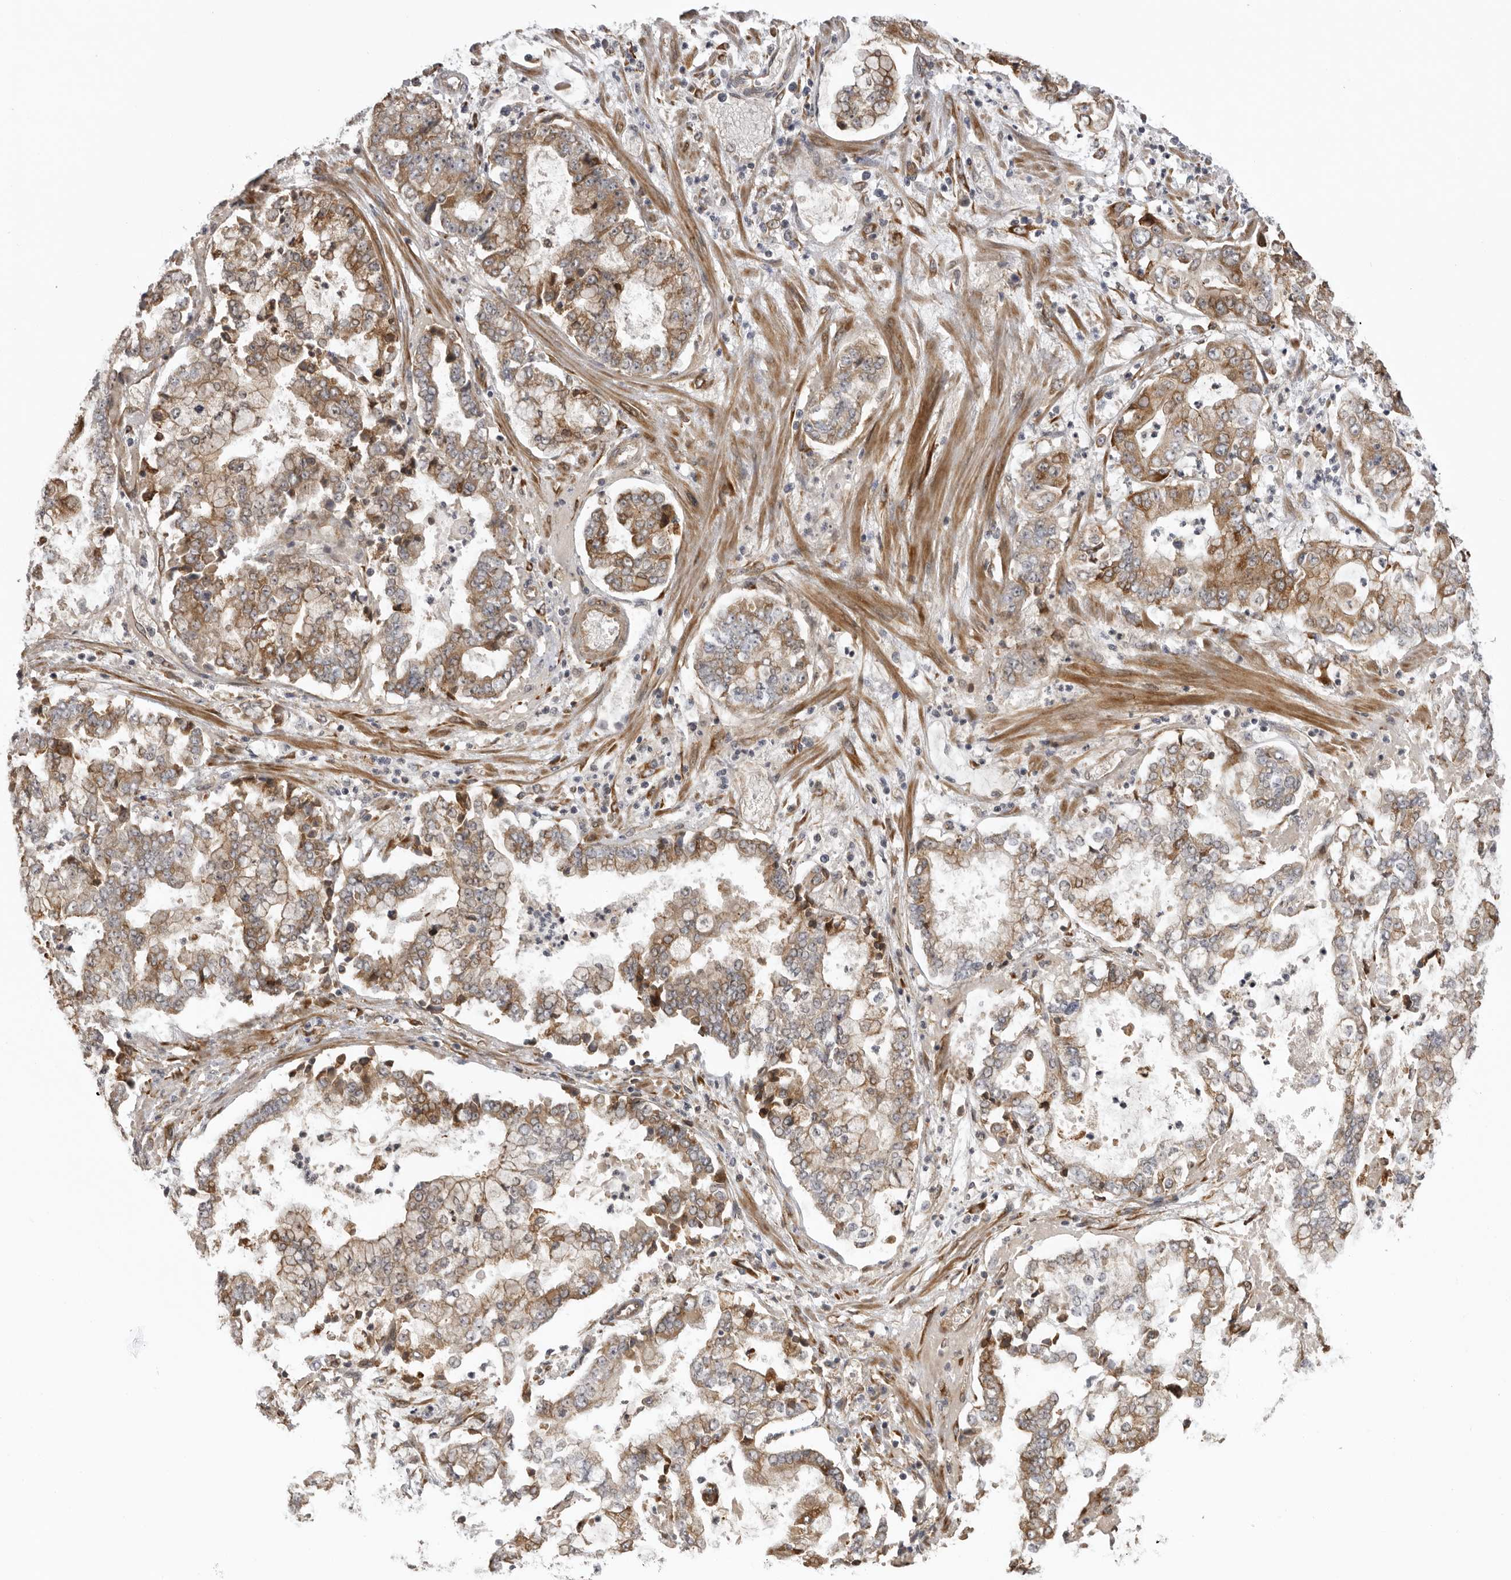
{"staining": {"intensity": "moderate", "quantity": ">75%", "location": "cytoplasmic/membranous"}, "tissue": "stomach cancer", "cell_type": "Tumor cells", "image_type": "cancer", "snomed": [{"axis": "morphology", "description": "Adenocarcinoma, NOS"}, {"axis": "topography", "description": "Stomach"}], "caption": "IHC micrograph of stomach cancer (adenocarcinoma) stained for a protein (brown), which demonstrates medium levels of moderate cytoplasmic/membranous positivity in about >75% of tumor cells.", "gene": "DNAH14", "patient": {"sex": "male", "age": 76}}